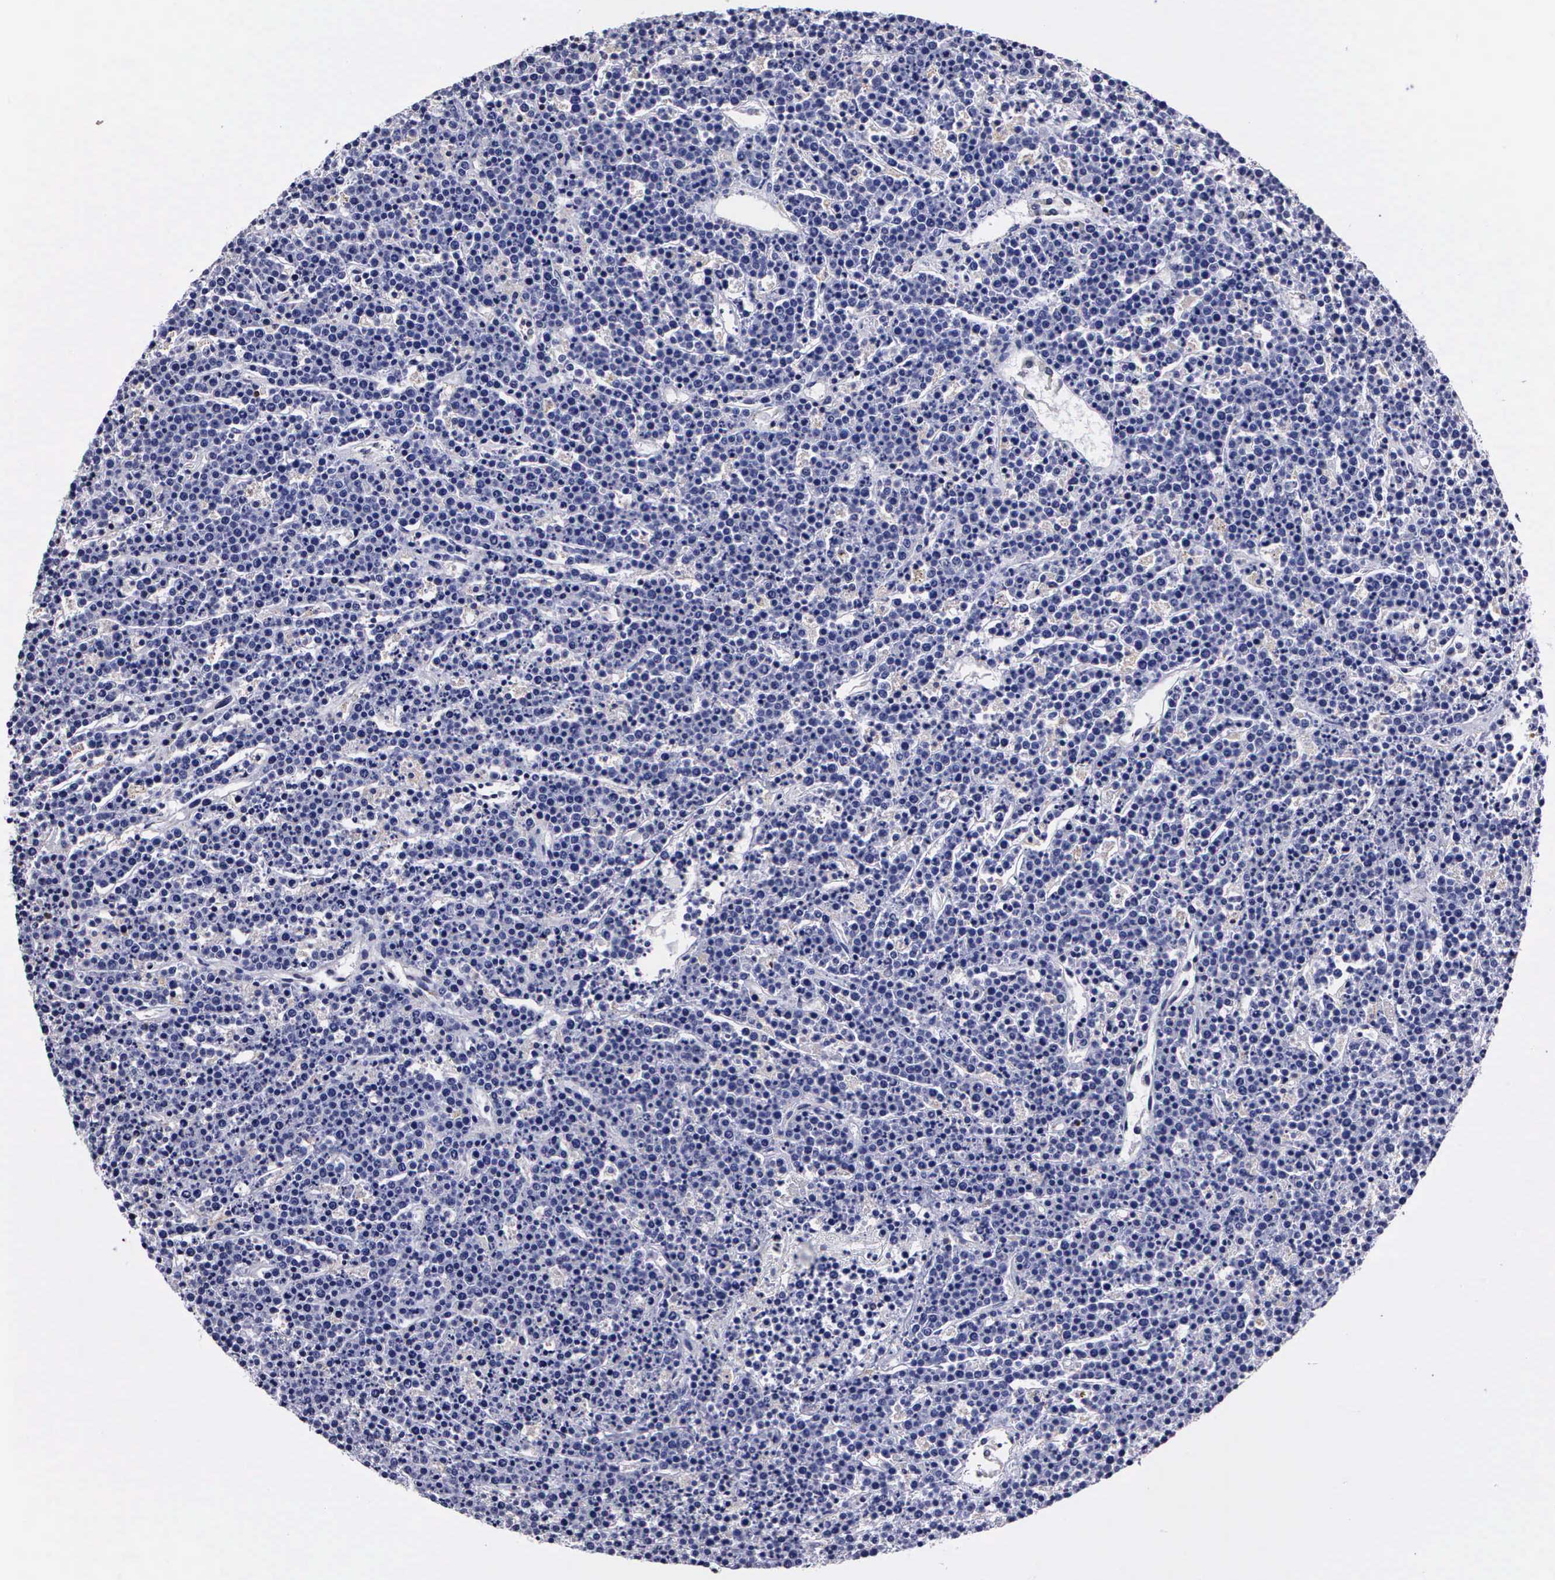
{"staining": {"intensity": "negative", "quantity": "none", "location": "none"}, "tissue": "lymphoma", "cell_type": "Tumor cells", "image_type": "cancer", "snomed": [{"axis": "morphology", "description": "Malignant lymphoma, non-Hodgkin's type, High grade"}, {"axis": "topography", "description": "Ovary"}], "caption": "A photomicrograph of malignant lymphoma, non-Hodgkin's type (high-grade) stained for a protein displays no brown staining in tumor cells. (Brightfield microscopy of DAB (3,3'-diaminobenzidine) IHC at high magnification).", "gene": "CRELD2", "patient": {"sex": "female", "age": 56}}